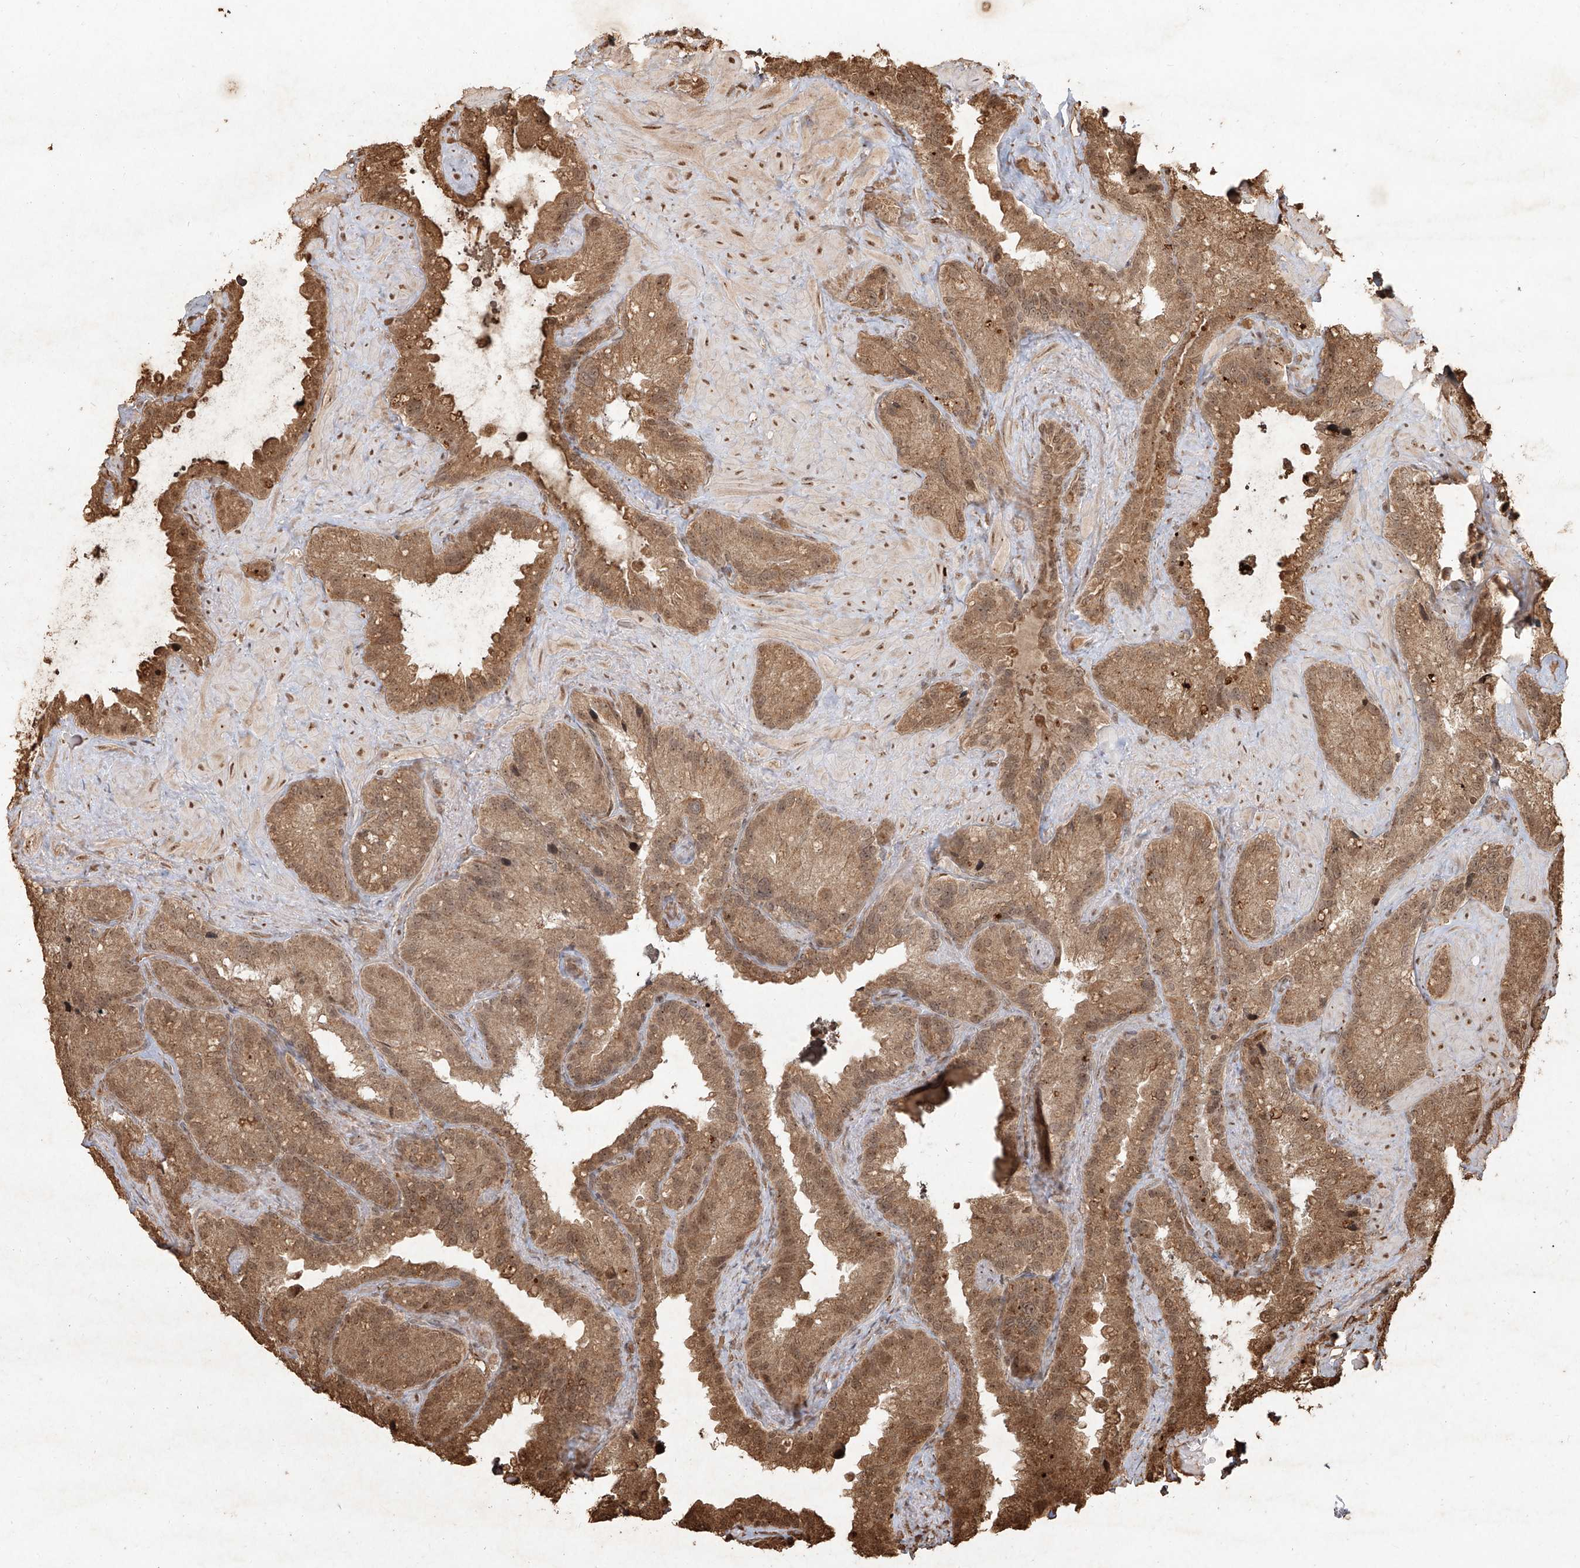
{"staining": {"intensity": "moderate", "quantity": ">75%", "location": "cytoplasmic/membranous,nuclear"}, "tissue": "seminal vesicle", "cell_type": "Glandular cells", "image_type": "normal", "snomed": [{"axis": "morphology", "description": "Normal tissue, NOS"}, {"axis": "topography", "description": "Prostate"}, {"axis": "topography", "description": "Seminal veicle"}], "caption": "Immunohistochemical staining of normal human seminal vesicle exhibits >75% levels of moderate cytoplasmic/membranous,nuclear protein expression in about >75% of glandular cells. (IHC, brightfield microscopy, high magnification).", "gene": "UBE2K", "patient": {"sex": "male", "age": 68}}